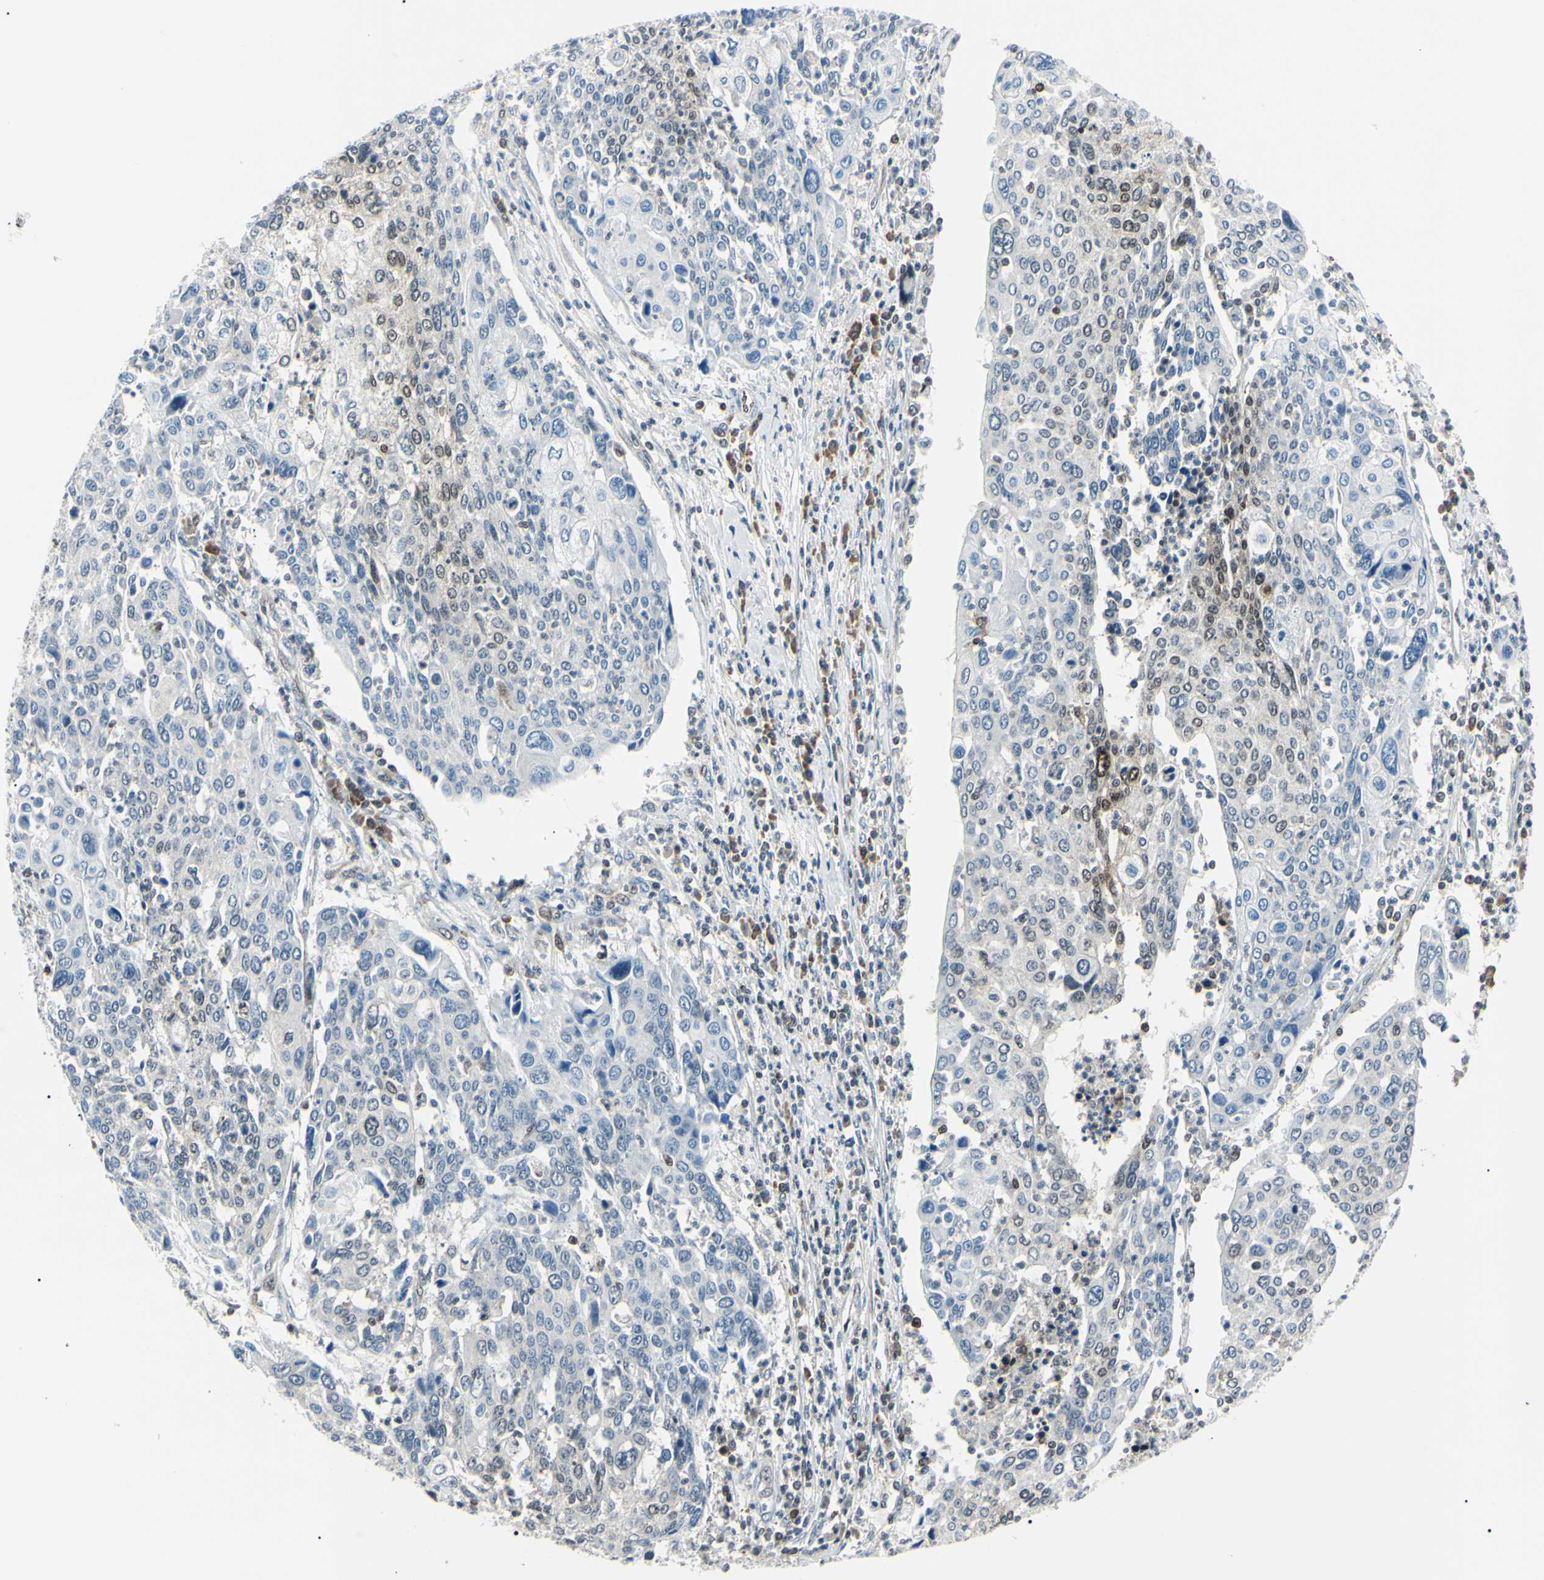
{"staining": {"intensity": "negative", "quantity": "none", "location": "none"}, "tissue": "cervical cancer", "cell_type": "Tumor cells", "image_type": "cancer", "snomed": [{"axis": "morphology", "description": "Squamous cell carcinoma, NOS"}, {"axis": "topography", "description": "Cervix"}], "caption": "Tumor cells show no significant staining in cervical squamous cell carcinoma. (DAB immunohistochemistry with hematoxylin counter stain).", "gene": "PGK1", "patient": {"sex": "female", "age": 40}}